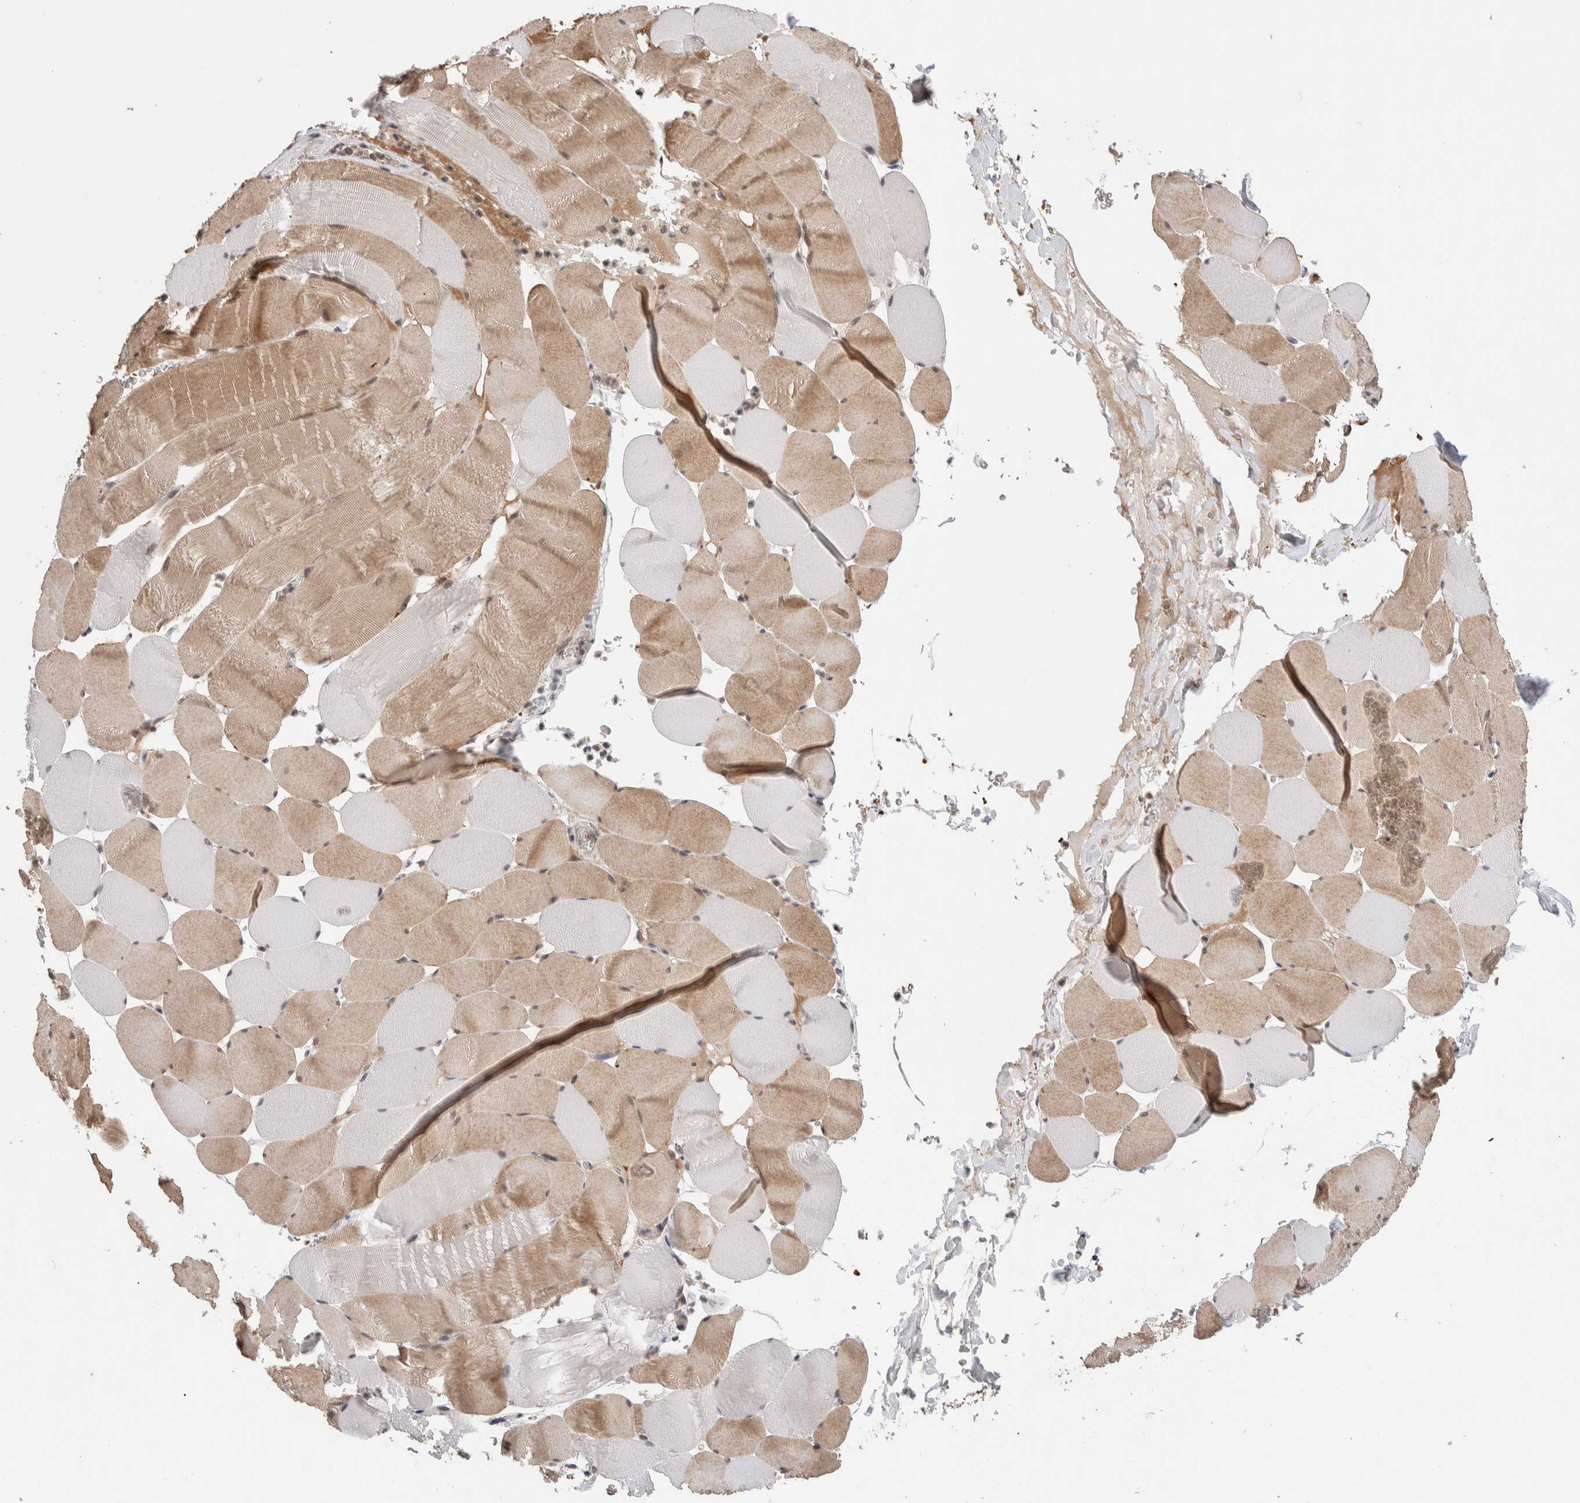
{"staining": {"intensity": "weak", "quantity": ">75%", "location": "cytoplasmic/membranous,nuclear"}, "tissue": "skeletal muscle", "cell_type": "Myocytes", "image_type": "normal", "snomed": [{"axis": "morphology", "description": "Normal tissue, NOS"}, {"axis": "topography", "description": "Skeletal muscle"}], "caption": "Immunohistochemical staining of unremarkable human skeletal muscle displays low levels of weak cytoplasmic/membranous,nuclear staining in about >75% of myocytes. (DAB (3,3'-diaminobenzidine) IHC with brightfield microscopy, high magnification).", "gene": "KCNK1", "patient": {"sex": "male", "age": 62}}